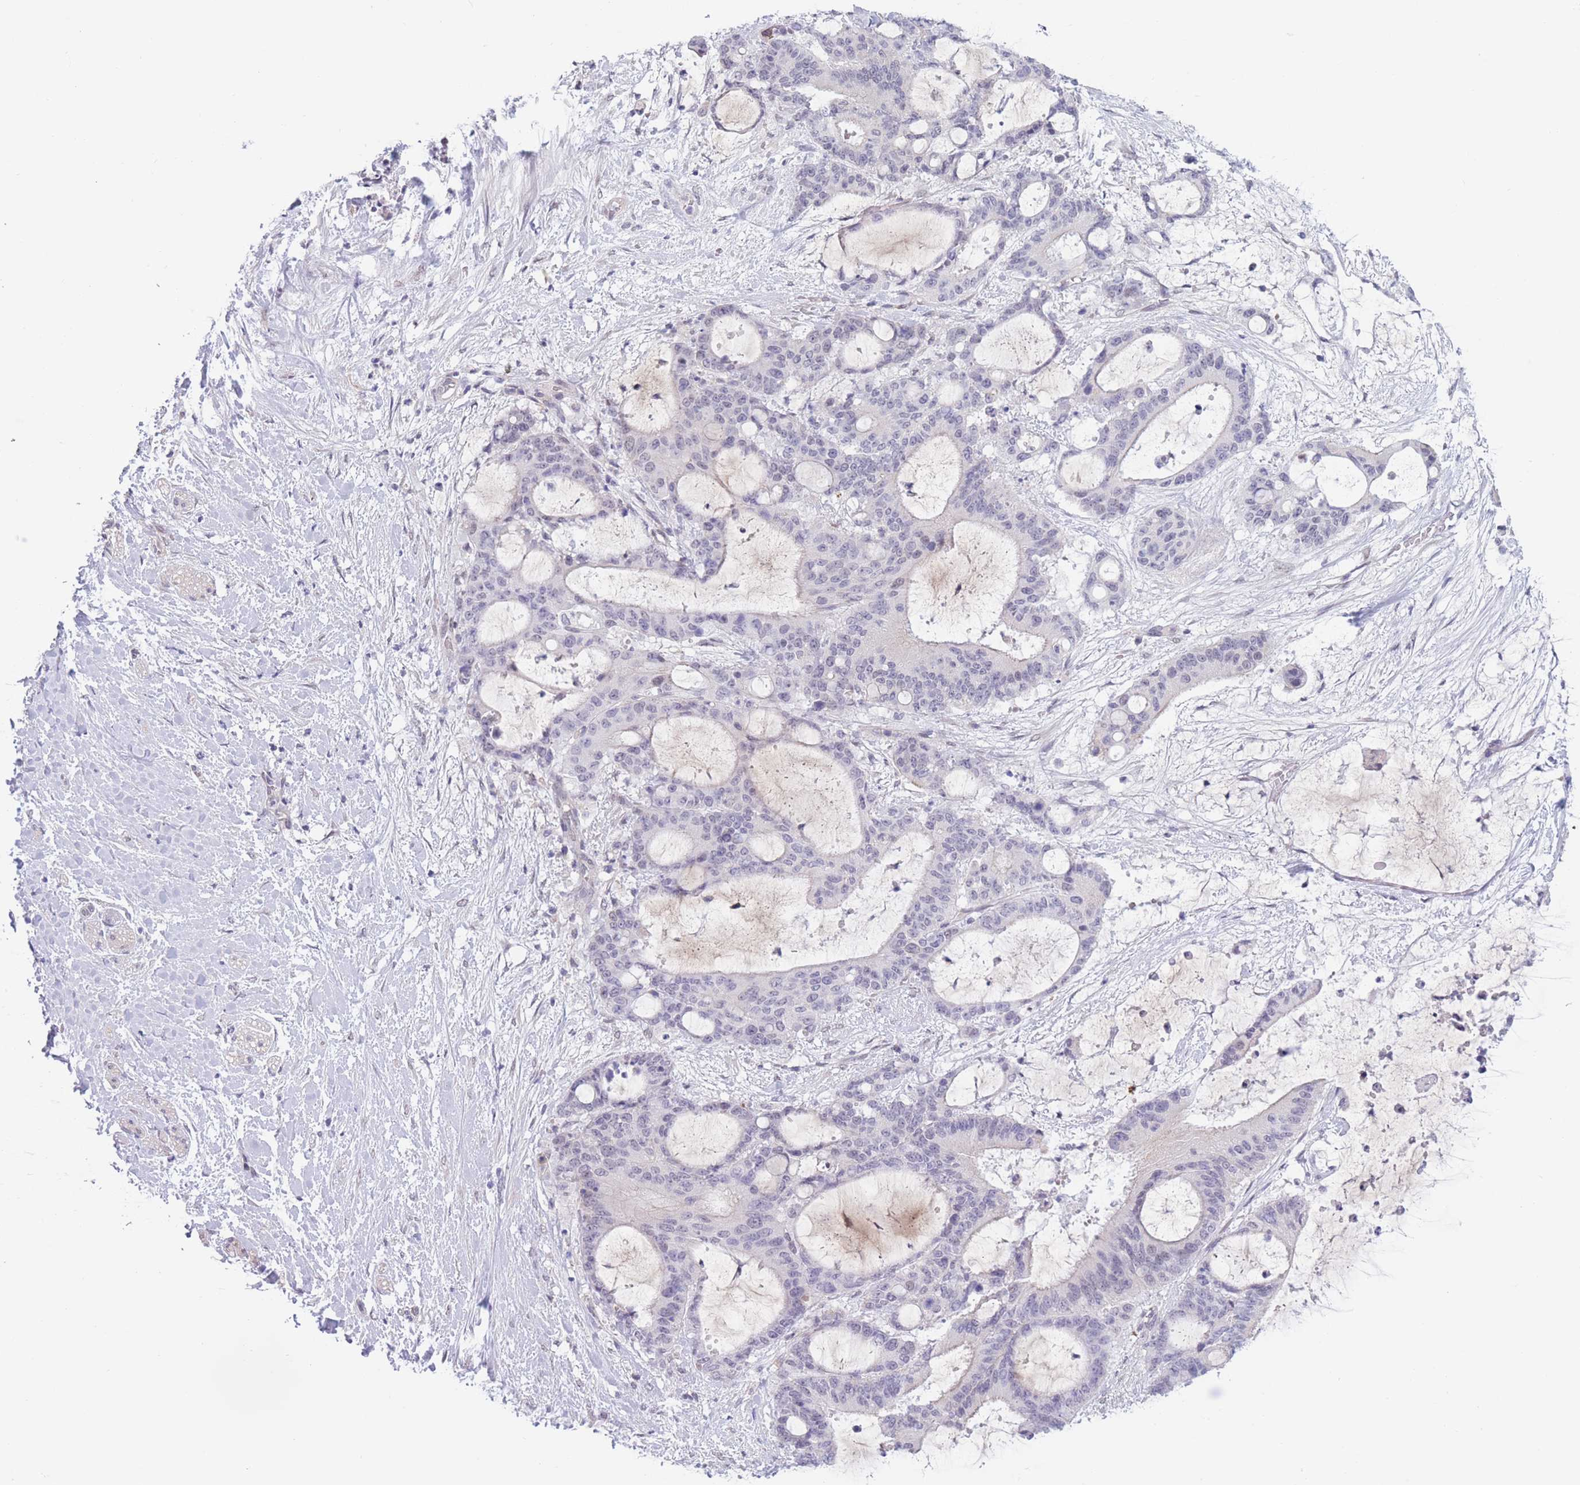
{"staining": {"intensity": "negative", "quantity": "none", "location": "none"}, "tissue": "liver cancer", "cell_type": "Tumor cells", "image_type": "cancer", "snomed": [{"axis": "morphology", "description": "Normal tissue, NOS"}, {"axis": "morphology", "description": "Cholangiocarcinoma"}, {"axis": "topography", "description": "Liver"}, {"axis": "topography", "description": "Peripheral nerve tissue"}], "caption": "Liver cancer (cholangiocarcinoma) stained for a protein using immunohistochemistry exhibits no staining tumor cells.", "gene": "PODXL", "patient": {"sex": "female", "age": 73}}